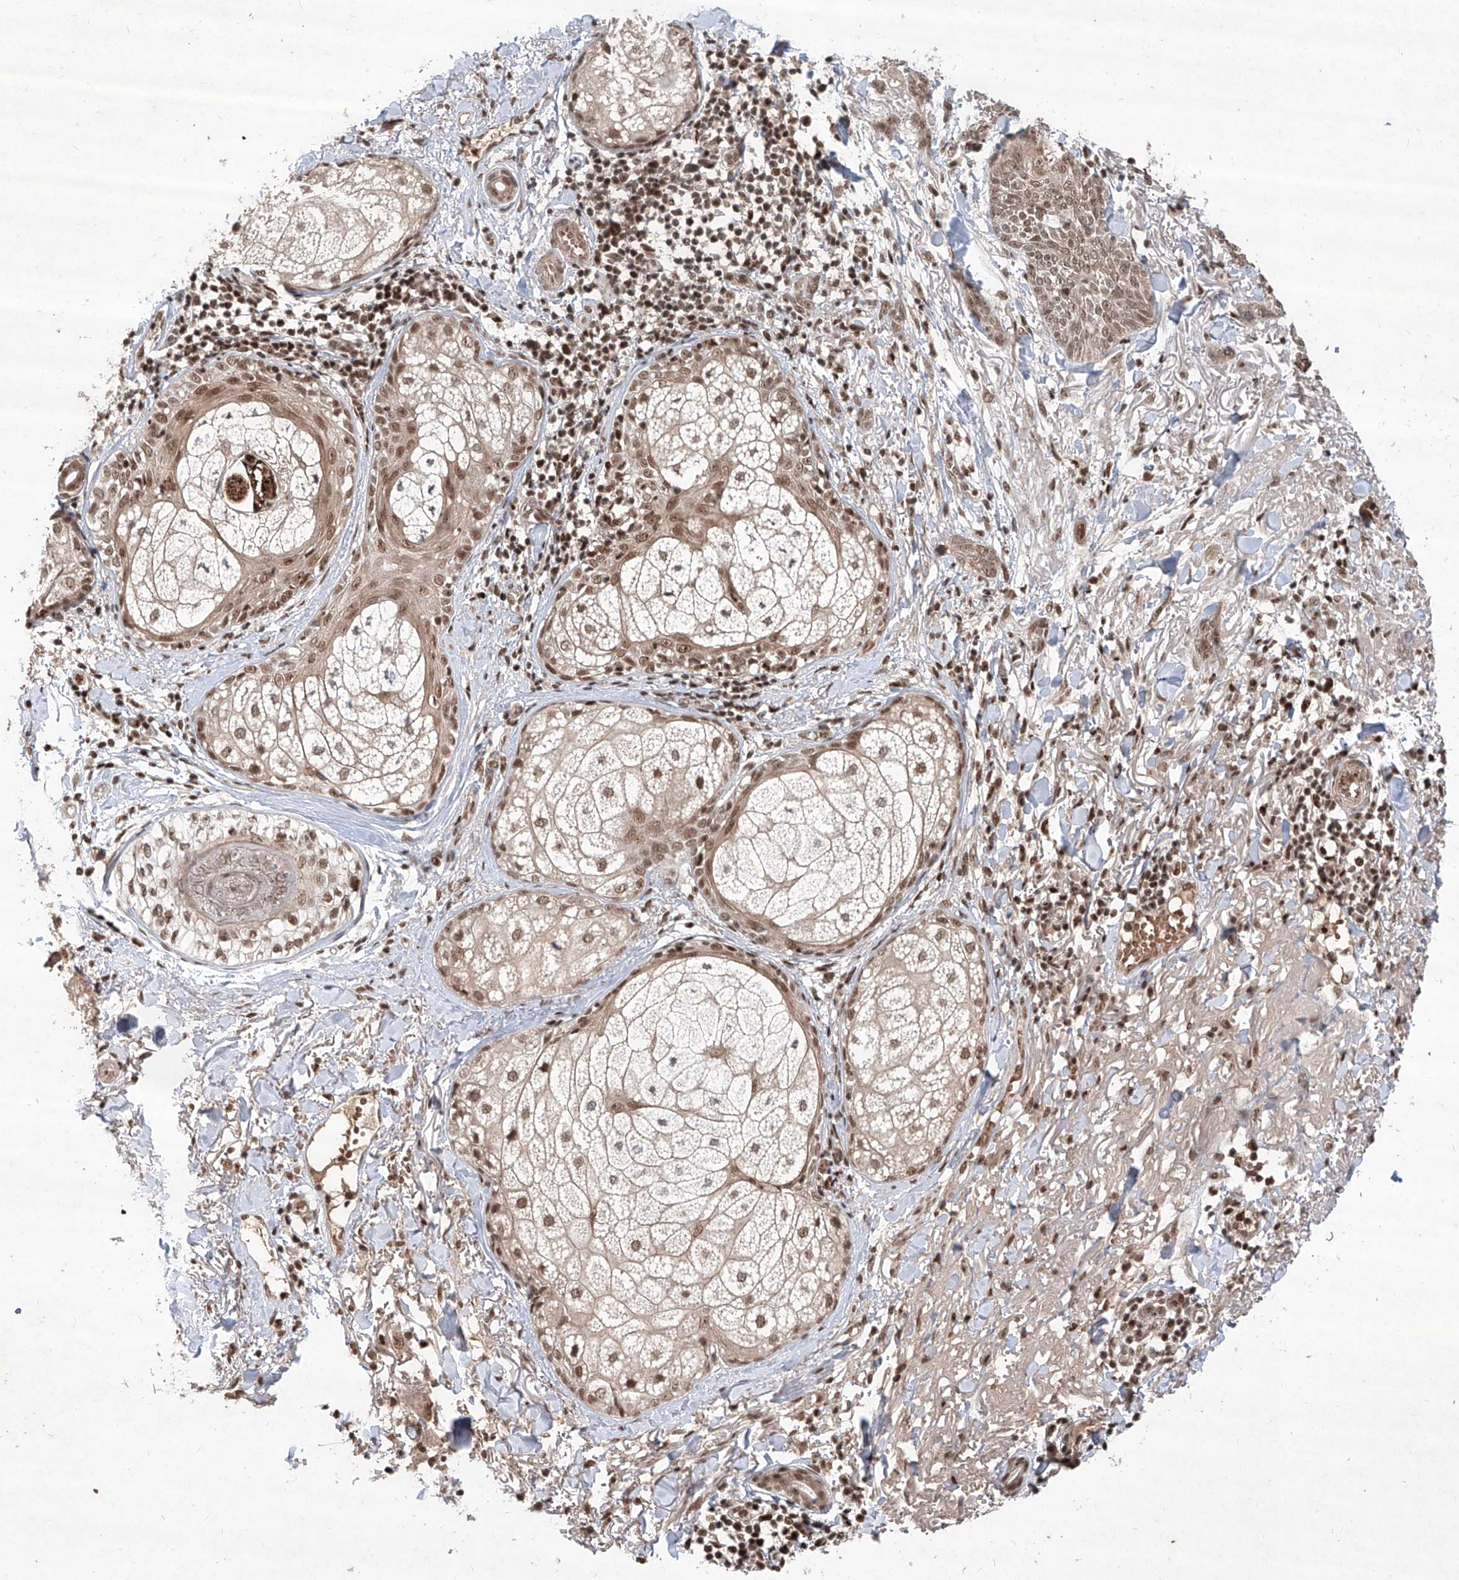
{"staining": {"intensity": "weak", "quantity": ">75%", "location": "cytoplasmic/membranous,nuclear"}, "tissue": "skin cancer", "cell_type": "Tumor cells", "image_type": "cancer", "snomed": [{"axis": "morphology", "description": "Basal cell carcinoma"}, {"axis": "topography", "description": "Skin"}], "caption": "IHC image of neoplastic tissue: human skin cancer stained using immunohistochemistry (IHC) displays low levels of weak protein expression localized specifically in the cytoplasmic/membranous and nuclear of tumor cells, appearing as a cytoplasmic/membranous and nuclear brown color.", "gene": "IRF2", "patient": {"sex": "male", "age": 85}}